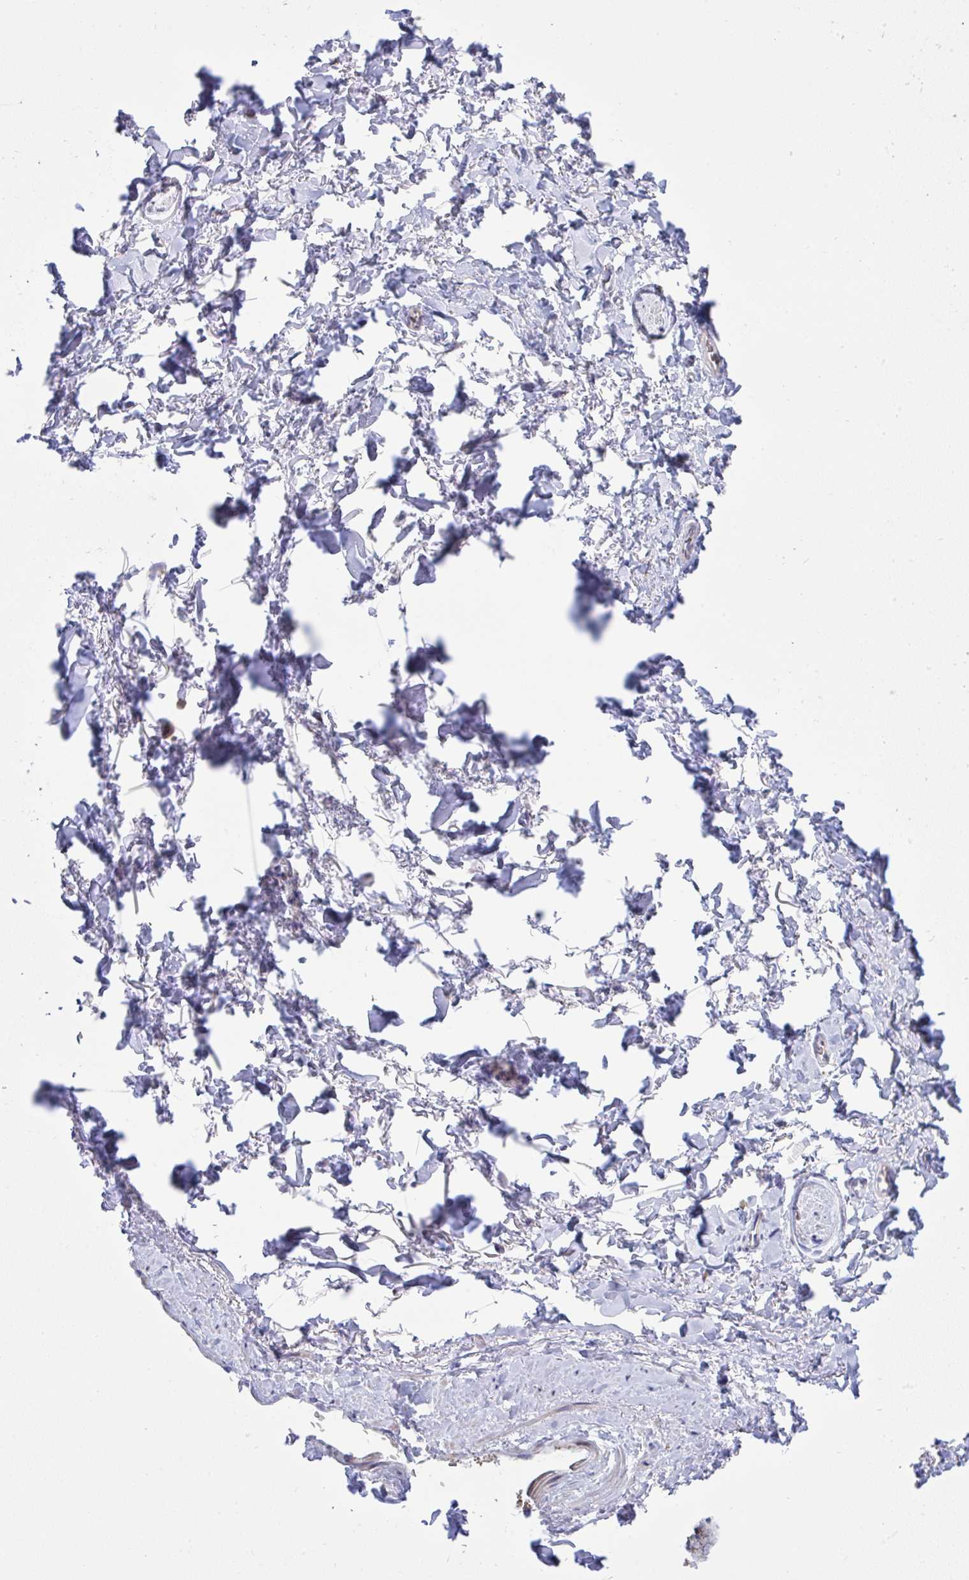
{"staining": {"intensity": "negative", "quantity": "none", "location": "none"}, "tissue": "adipose tissue", "cell_type": "Adipocytes", "image_type": "normal", "snomed": [{"axis": "morphology", "description": "Normal tissue, NOS"}, {"axis": "topography", "description": "Vulva"}, {"axis": "topography", "description": "Peripheral nerve tissue"}], "caption": "Image shows no significant protein positivity in adipocytes of normal adipose tissue. The staining was performed using DAB (3,3'-diaminobenzidine) to visualize the protein expression in brown, while the nuclei were stained in blue with hematoxylin (Magnification: 20x).", "gene": "NTN1", "patient": {"sex": "female", "age": 66}}